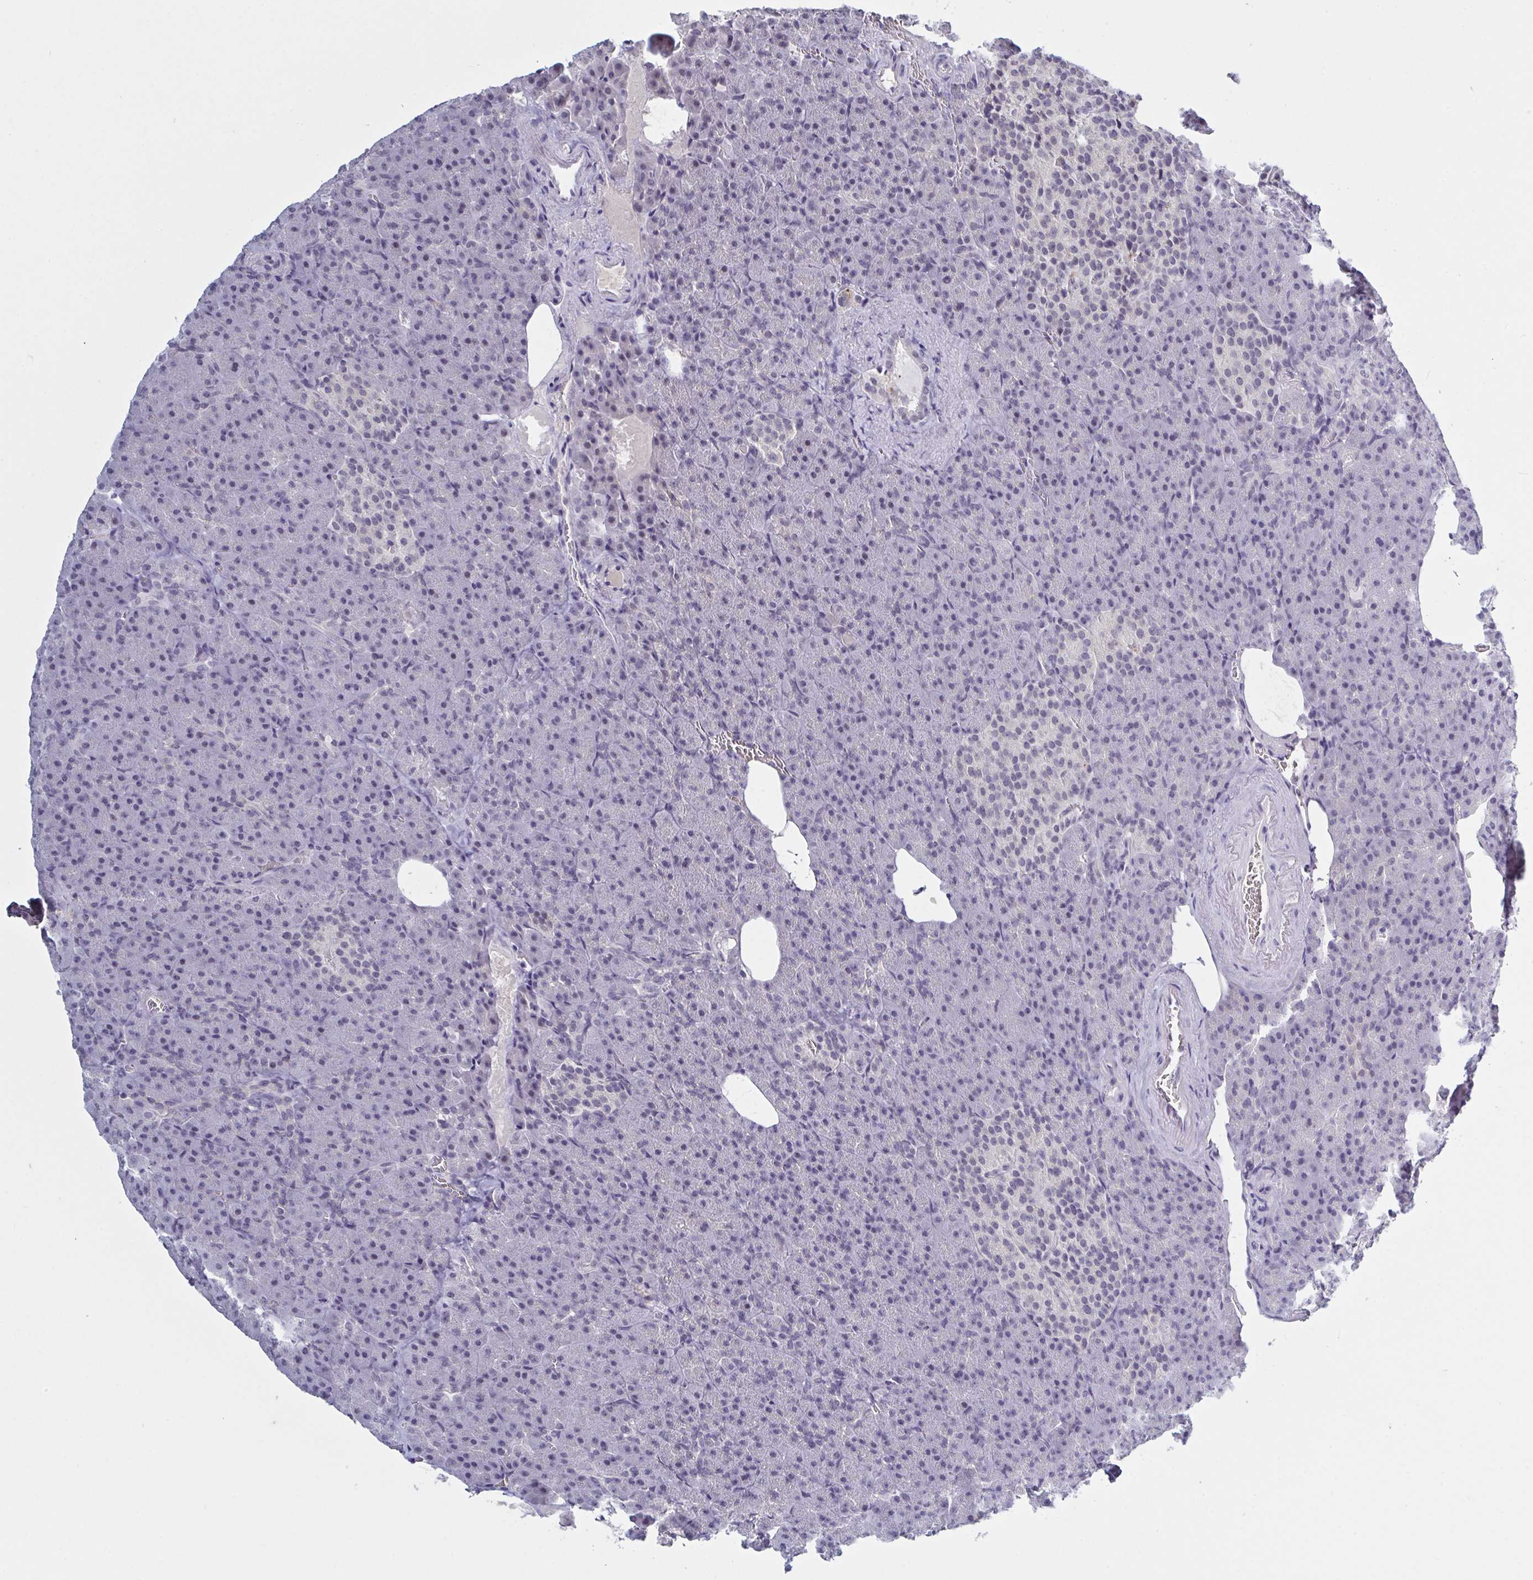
{"staining": {"intensity": "negative", "quantity": "none", "location": "none"}, "tissue": "pancreas", "cell_type": "Exocrine glandular cells", "image_type": "normal", "snomed": [{"axis": "morphology", "description": "Normal tissue, NOS"}, {"axis": "topography", "description": "Pancreas"}], "caption": "Immunohistochemistry of normal pancreas shows no staining in exocrine glandular cells.", "gene": "KDM4D", "patient": {"sex": "female", "age": 74}}